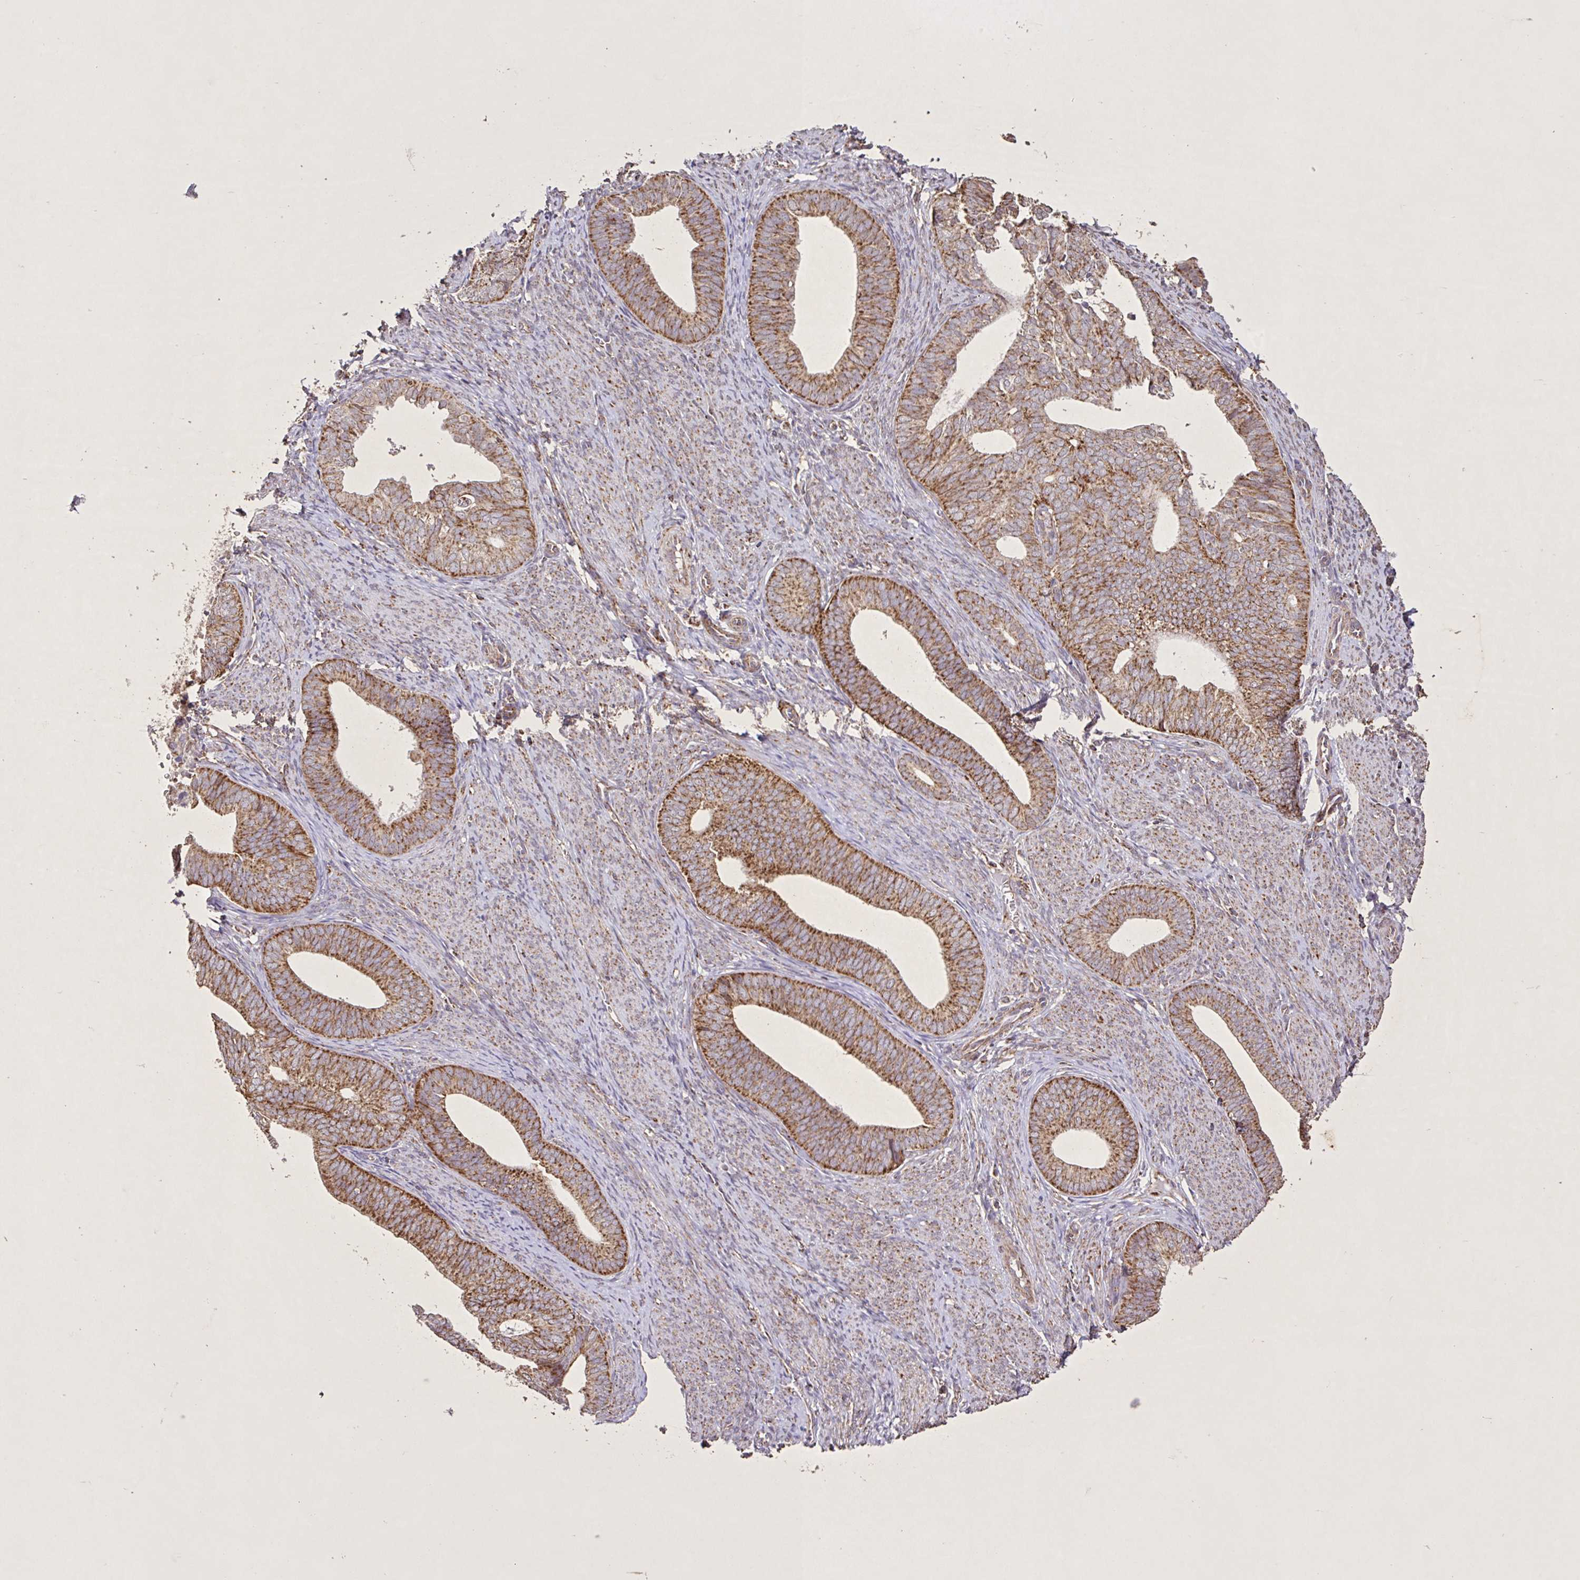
{"staining": {"intensity": "moderate", "quantity": ">75%", "location": "cytoplasmic/membranous"}, "tissue": "endometrial cancer", "cell_type": "Tumor cells", "image_type": "cancer", "snomed": [{"axis": "morphology", "description": "Adenocarcinoma, NOS"}, {"axis": "topography", "description": "Endometrium"}], "caption": "Endometrial cancer (adenocarcinoma) stained with DAB immunohistochemistry shows medium levels of moderate cytoplasmic/membranous staining in about >75% of tumor cells. (Stains: DAB in brown, nuclei in blue, Microscopy: brightfield microscopy at high magnification).", "gene": "AGK", "patient": {"sex": "female", "age": 75}}